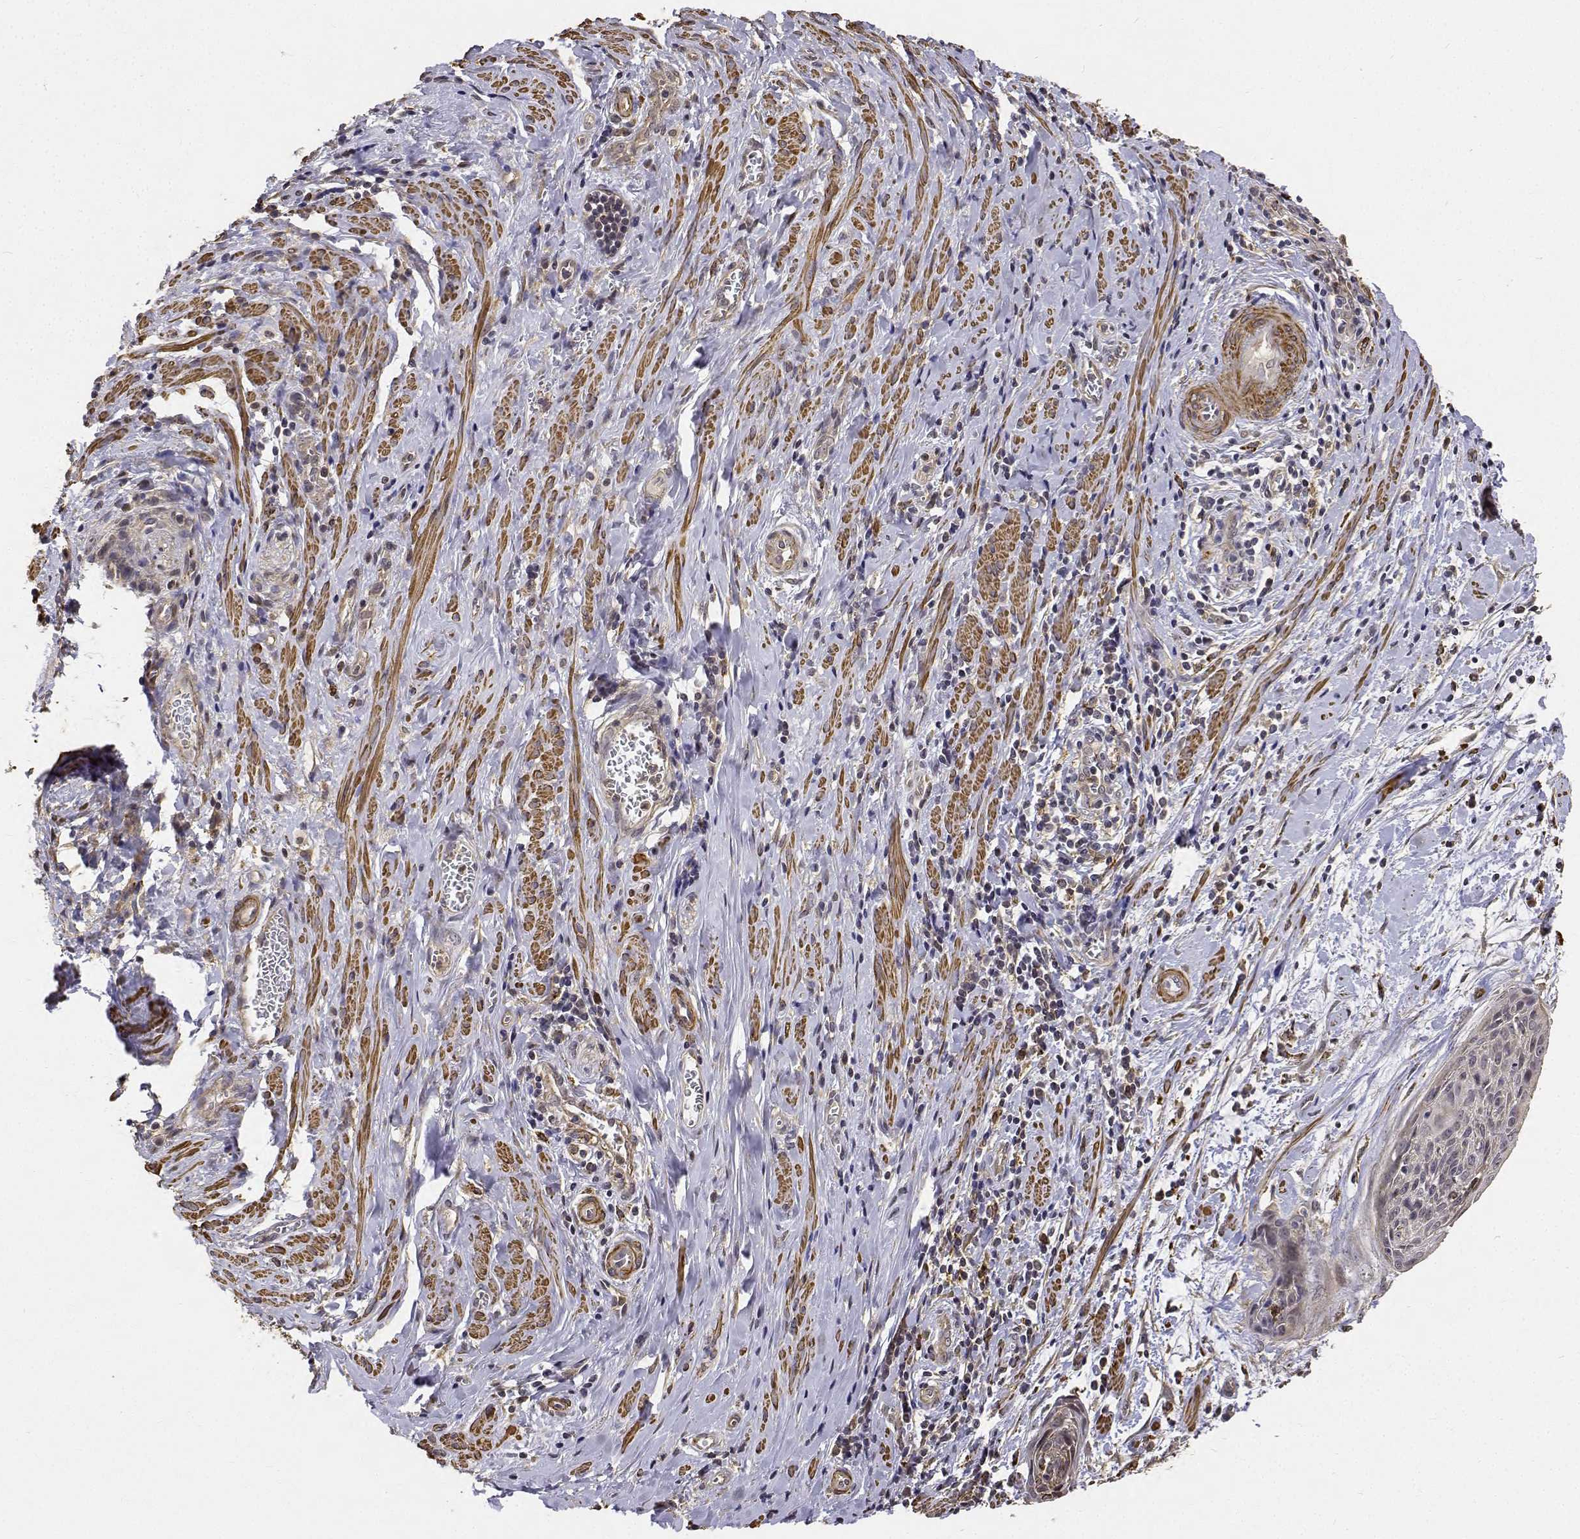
{"staining": {"intensity": "negative", "quantity": "none", "location": "none"}, "tissue": "cervical cancer", "cell_type": "Tumor cells", "image_type": "cancer", "snomed": [{"axis": "morphology", "description": "Squamous cell carcinoma, NOS"}, {"axis": "topography", "description": "Cervix"}], "caption": "Photomicrograph shows no protein staining in tumor cells of cervical squamous cell carcinoma tissue.", "gene": "PCID2", "patient": {"sex": "female", "age": 55}}